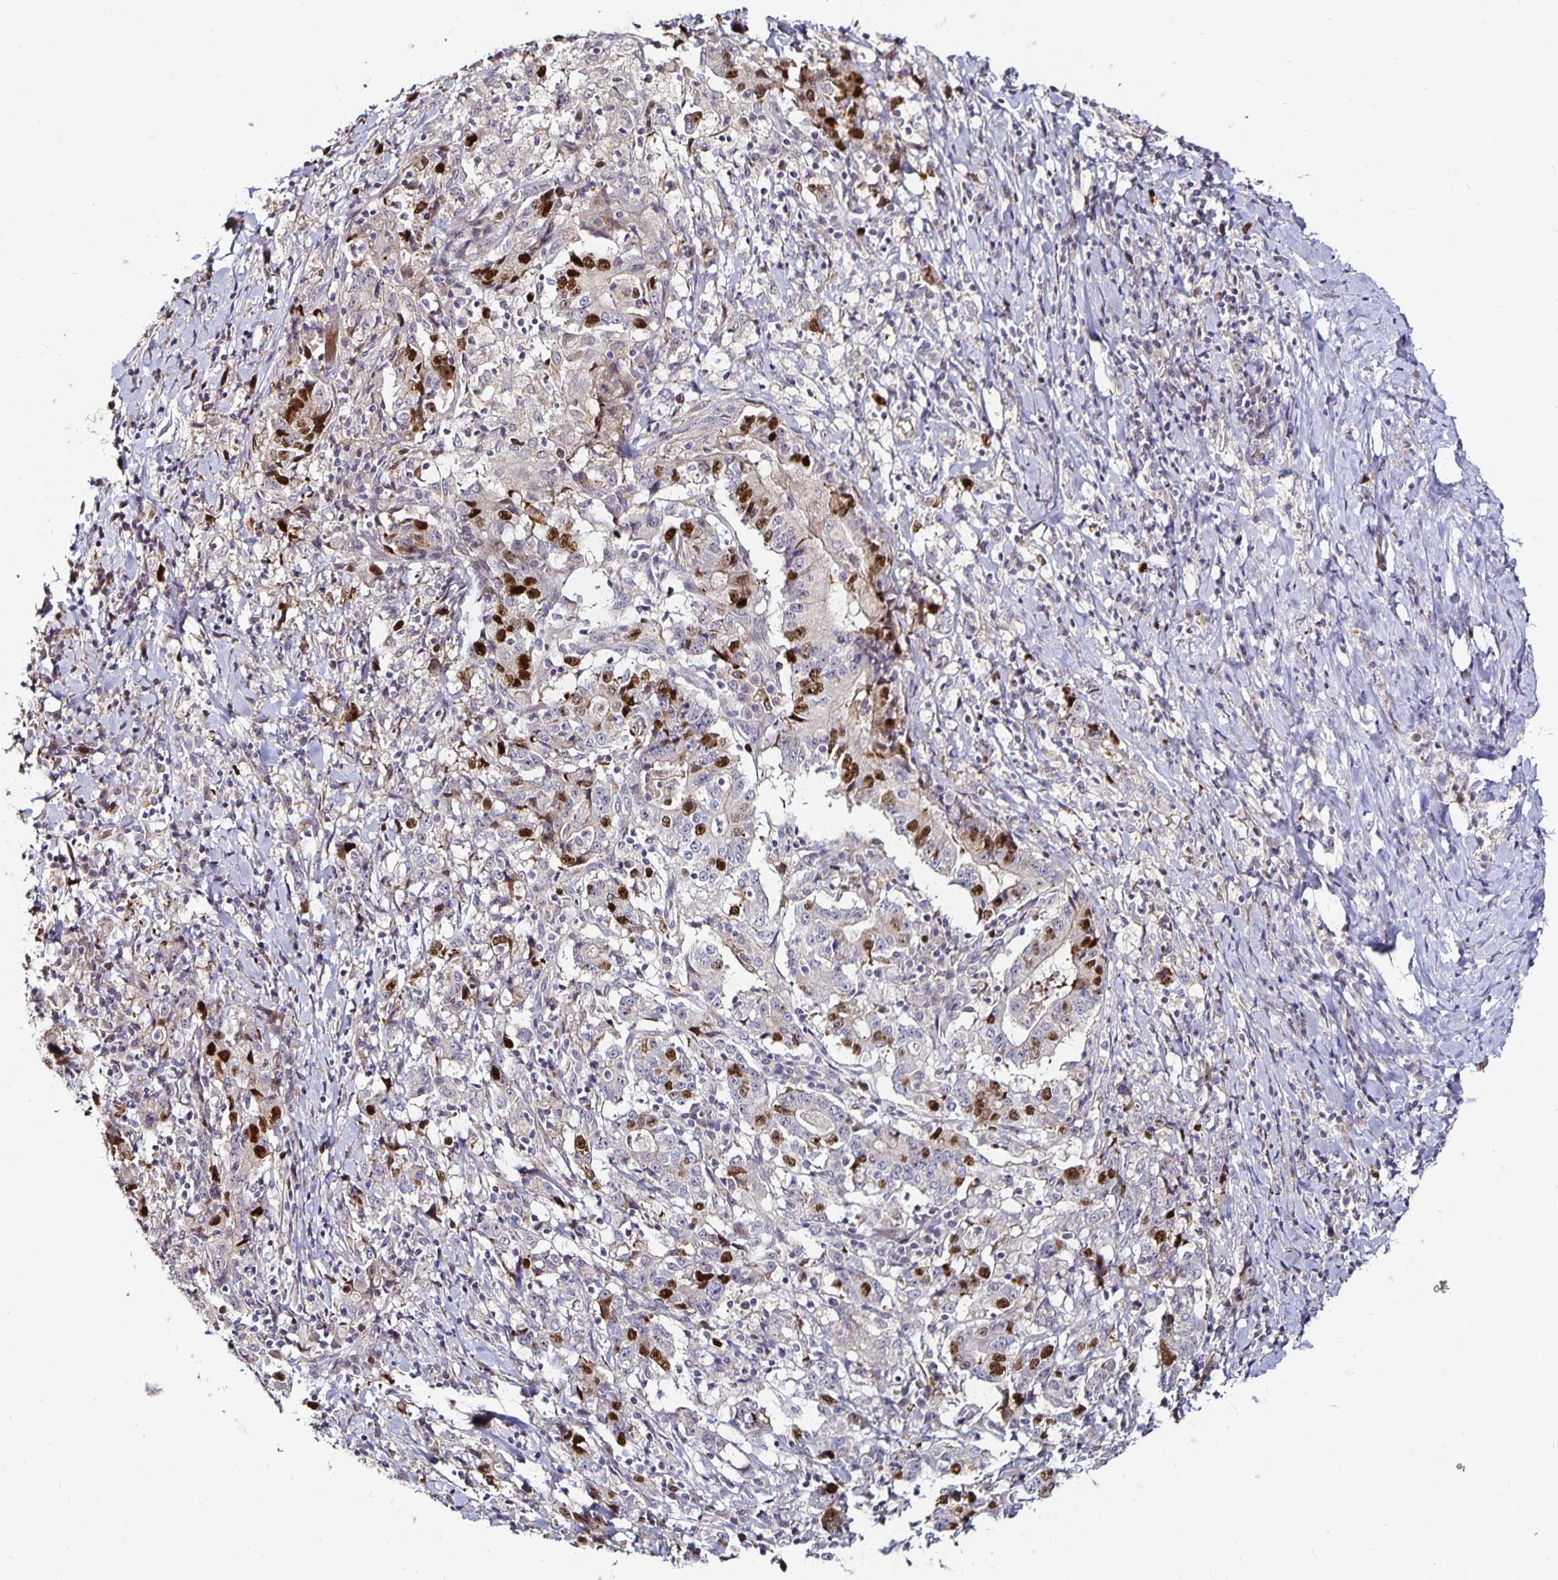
{"staining": {"intensity": "strong", "quantity": "<25%", "location": "nuclear"}, "tissue": "stomach cancer", "cell_type": "Tumor cells", "image_type": "cancer", "snomed": [{"axis": "morphology", "description": "Normal tissue, NOS"}, {"axis": "morphology", "description": "Adenocarcinoma, NOS"}, {"axis": "topography", "description": "Stomach, upper"}, {"axis": "topography", "description": "Stomach"}], "caption": "Stomach cancer stained with a protein marker reveals strong staining in tumor cells.", "gene": "ANLN", "patient": {"sex": "male", "age": 59}}